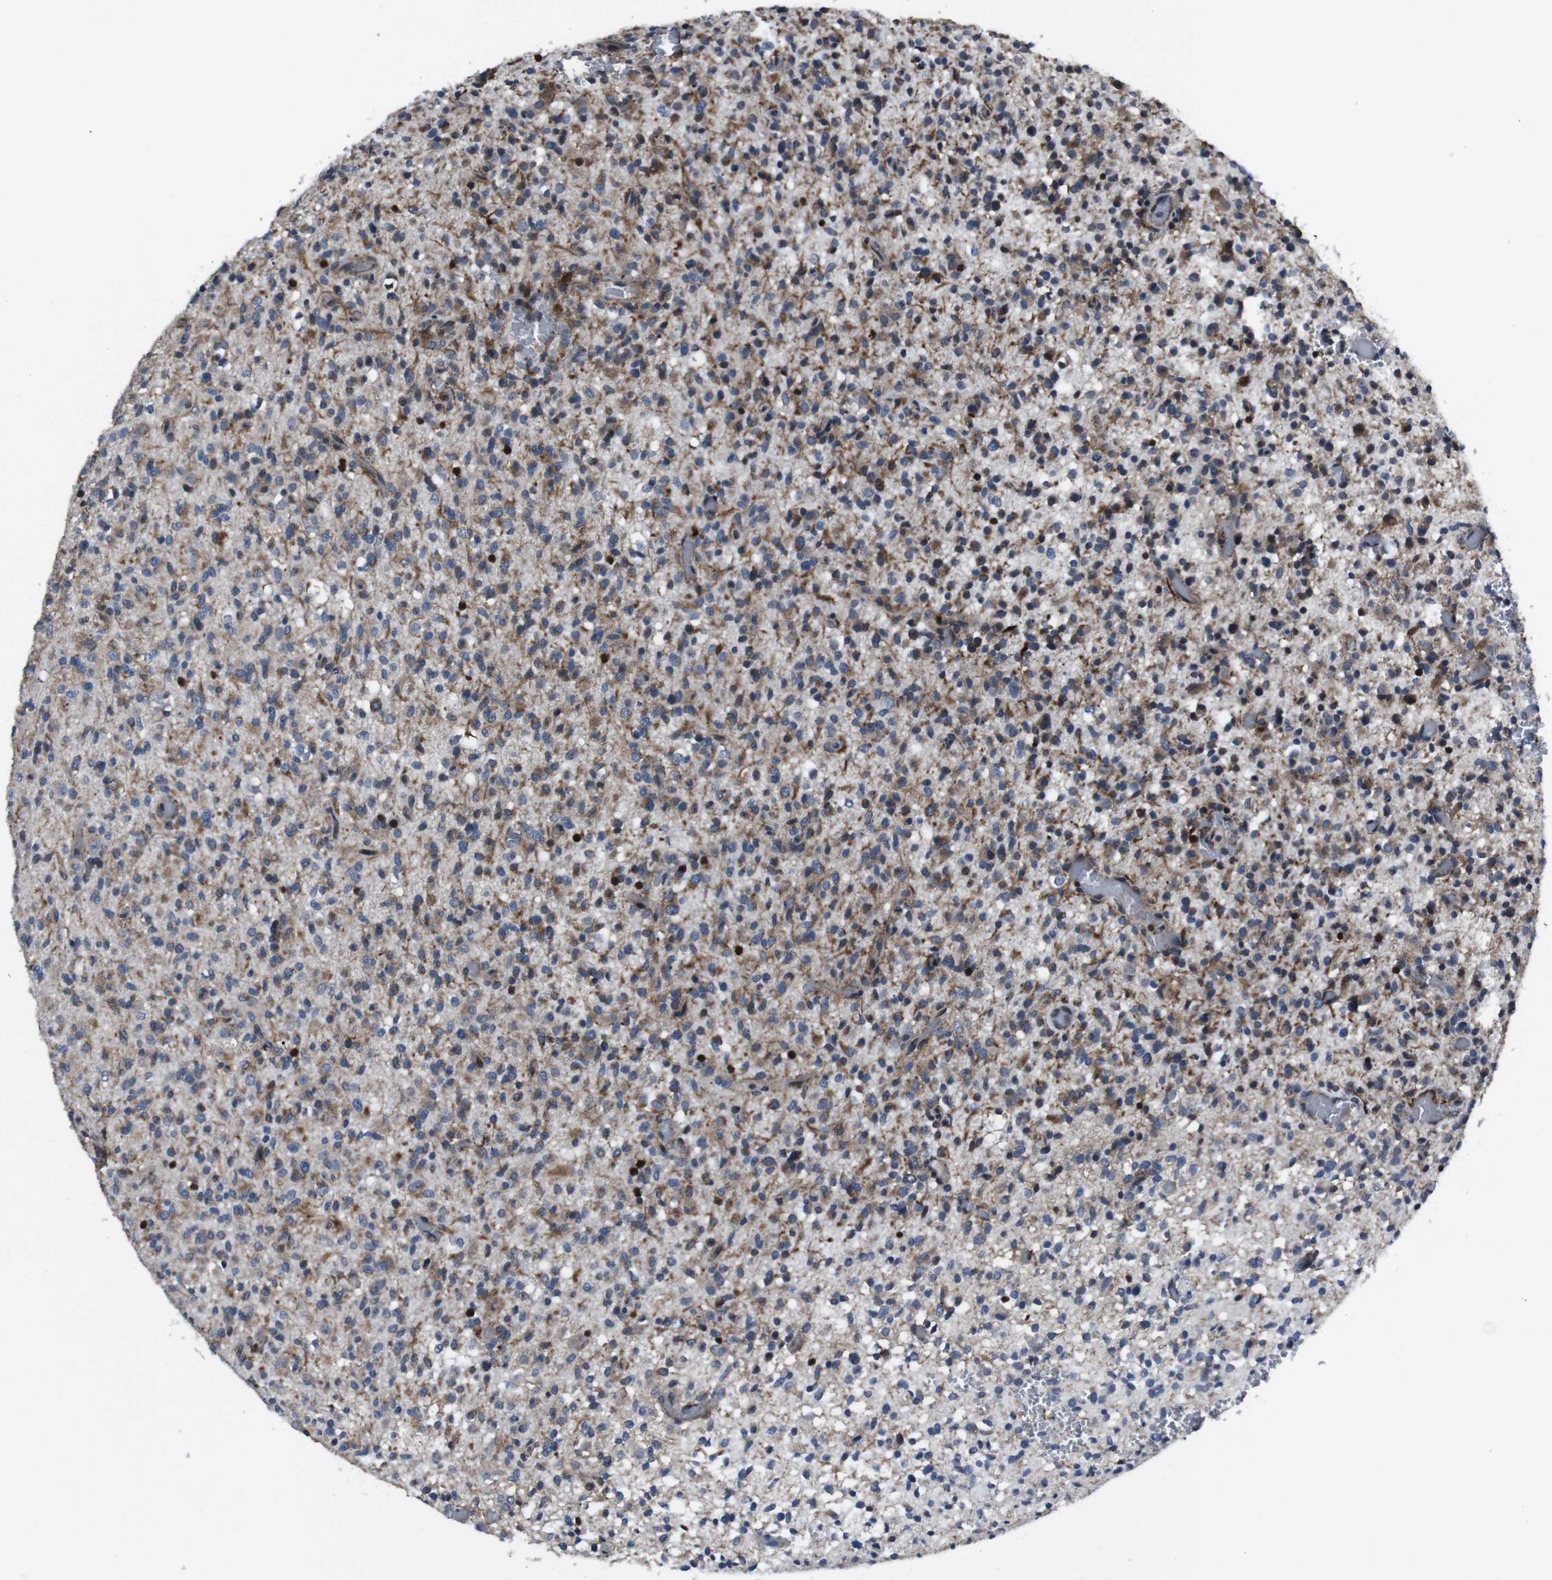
{"staining": {"intensity": "moderate", "quantity": ">75%", "location": "cytoplasmic/membranous"}, "tissue": "glioma", "cell_type": "Tumor cells", "image_type": "cancer", "snomed": [{"axis": "morphology", "description": "Glioma, malignant, High grade"}, {"axis": "topography", "description": "Brain"}], "caption": "High-grade glioma (malignant) was stained to show a protein in brown. There is medium levels of moderate cytoplasmic/membranous staining in approximately >75% of tumor cells.", "gene": "STAT4", "patient": {"sex": "male", "age": 71}}